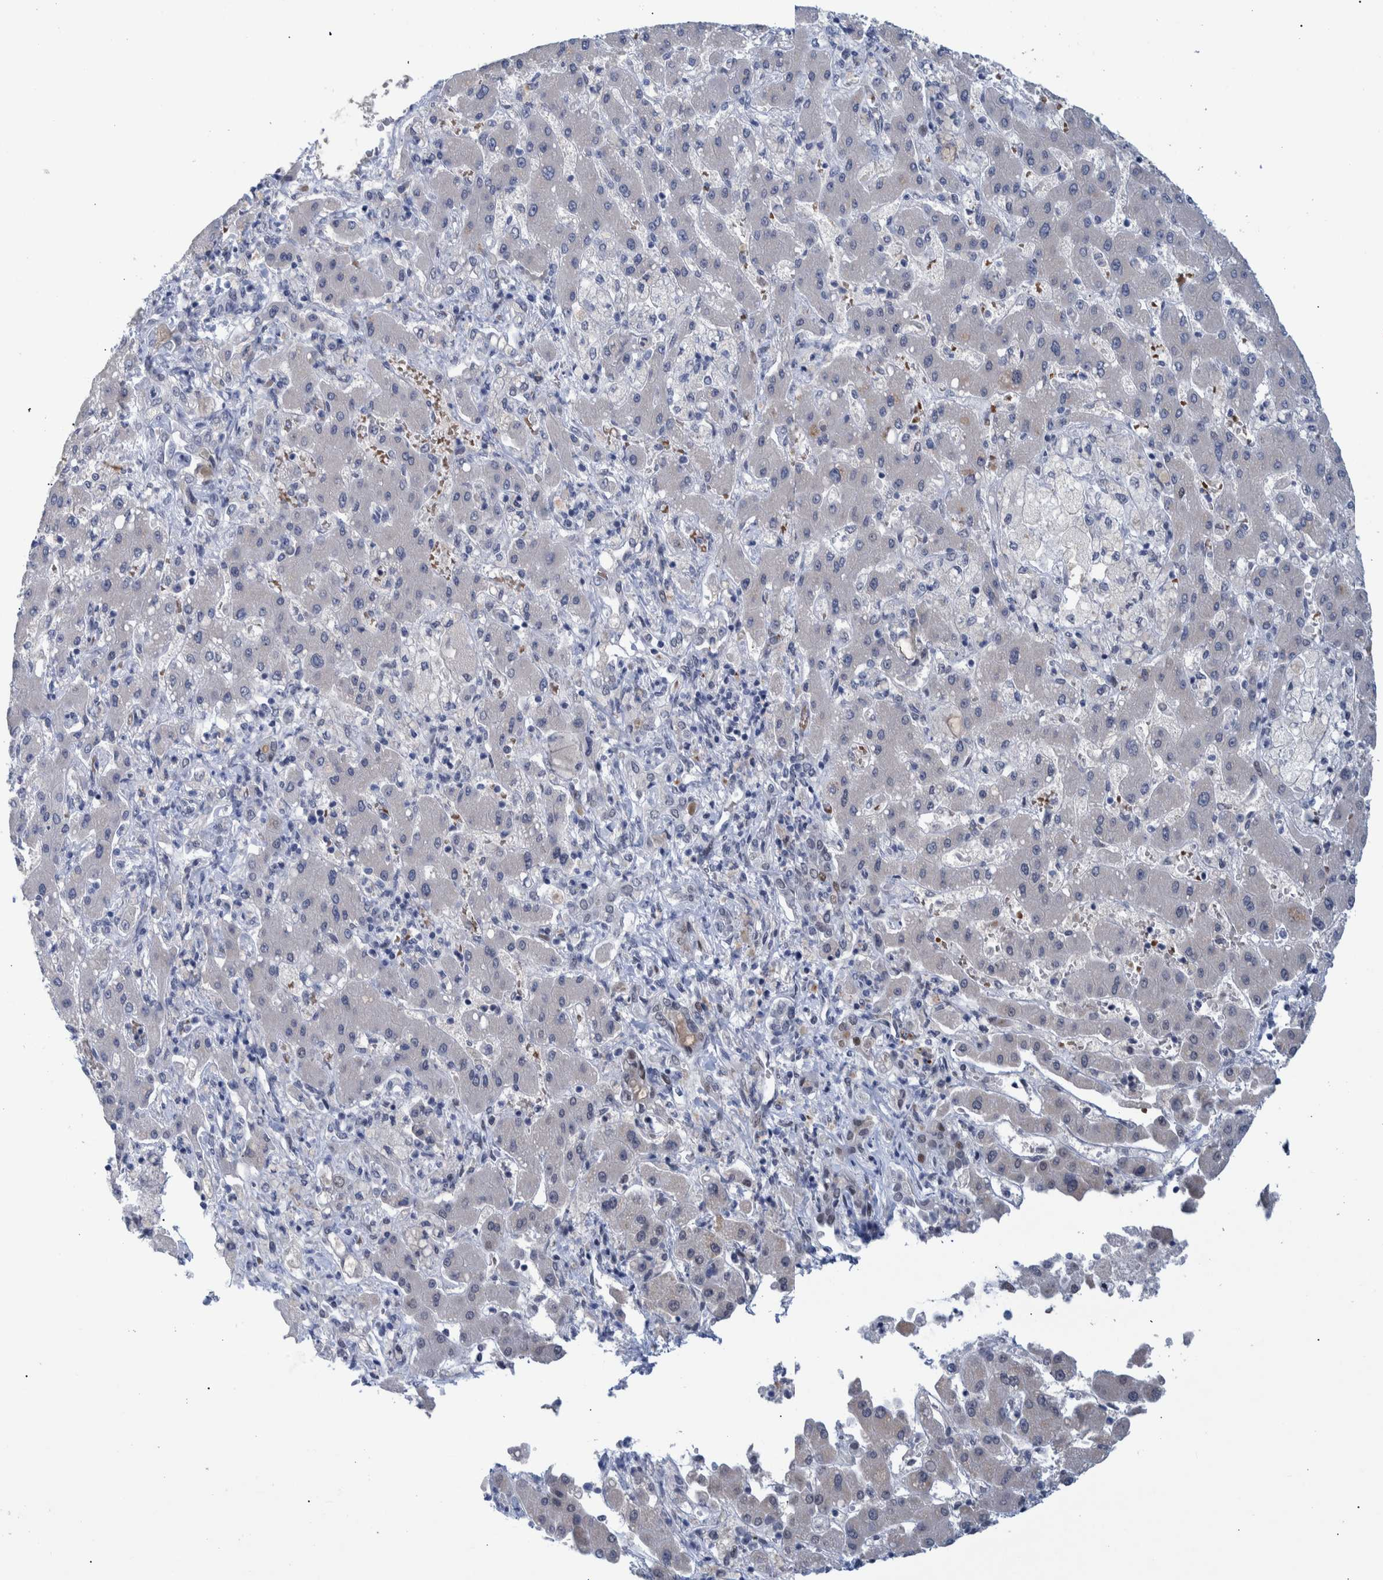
{"staining": {"intensity": "negative", "quantity": "none", "location": "none"}, "tissue": "liver cancer", "cell_type": "Tumor cells", "image_type": "cancer", "snomed": [{"axis": "morphology", "description": "Cholangiocarcinoma"}, {"axis": "topography", "description": "Liver"}], "caption": "Tumor cells are negative for protein expression in human cholangiocarcinoma (liver).", "gene": "ESRP1", "patient": {"sex": "male", "age": 50}}